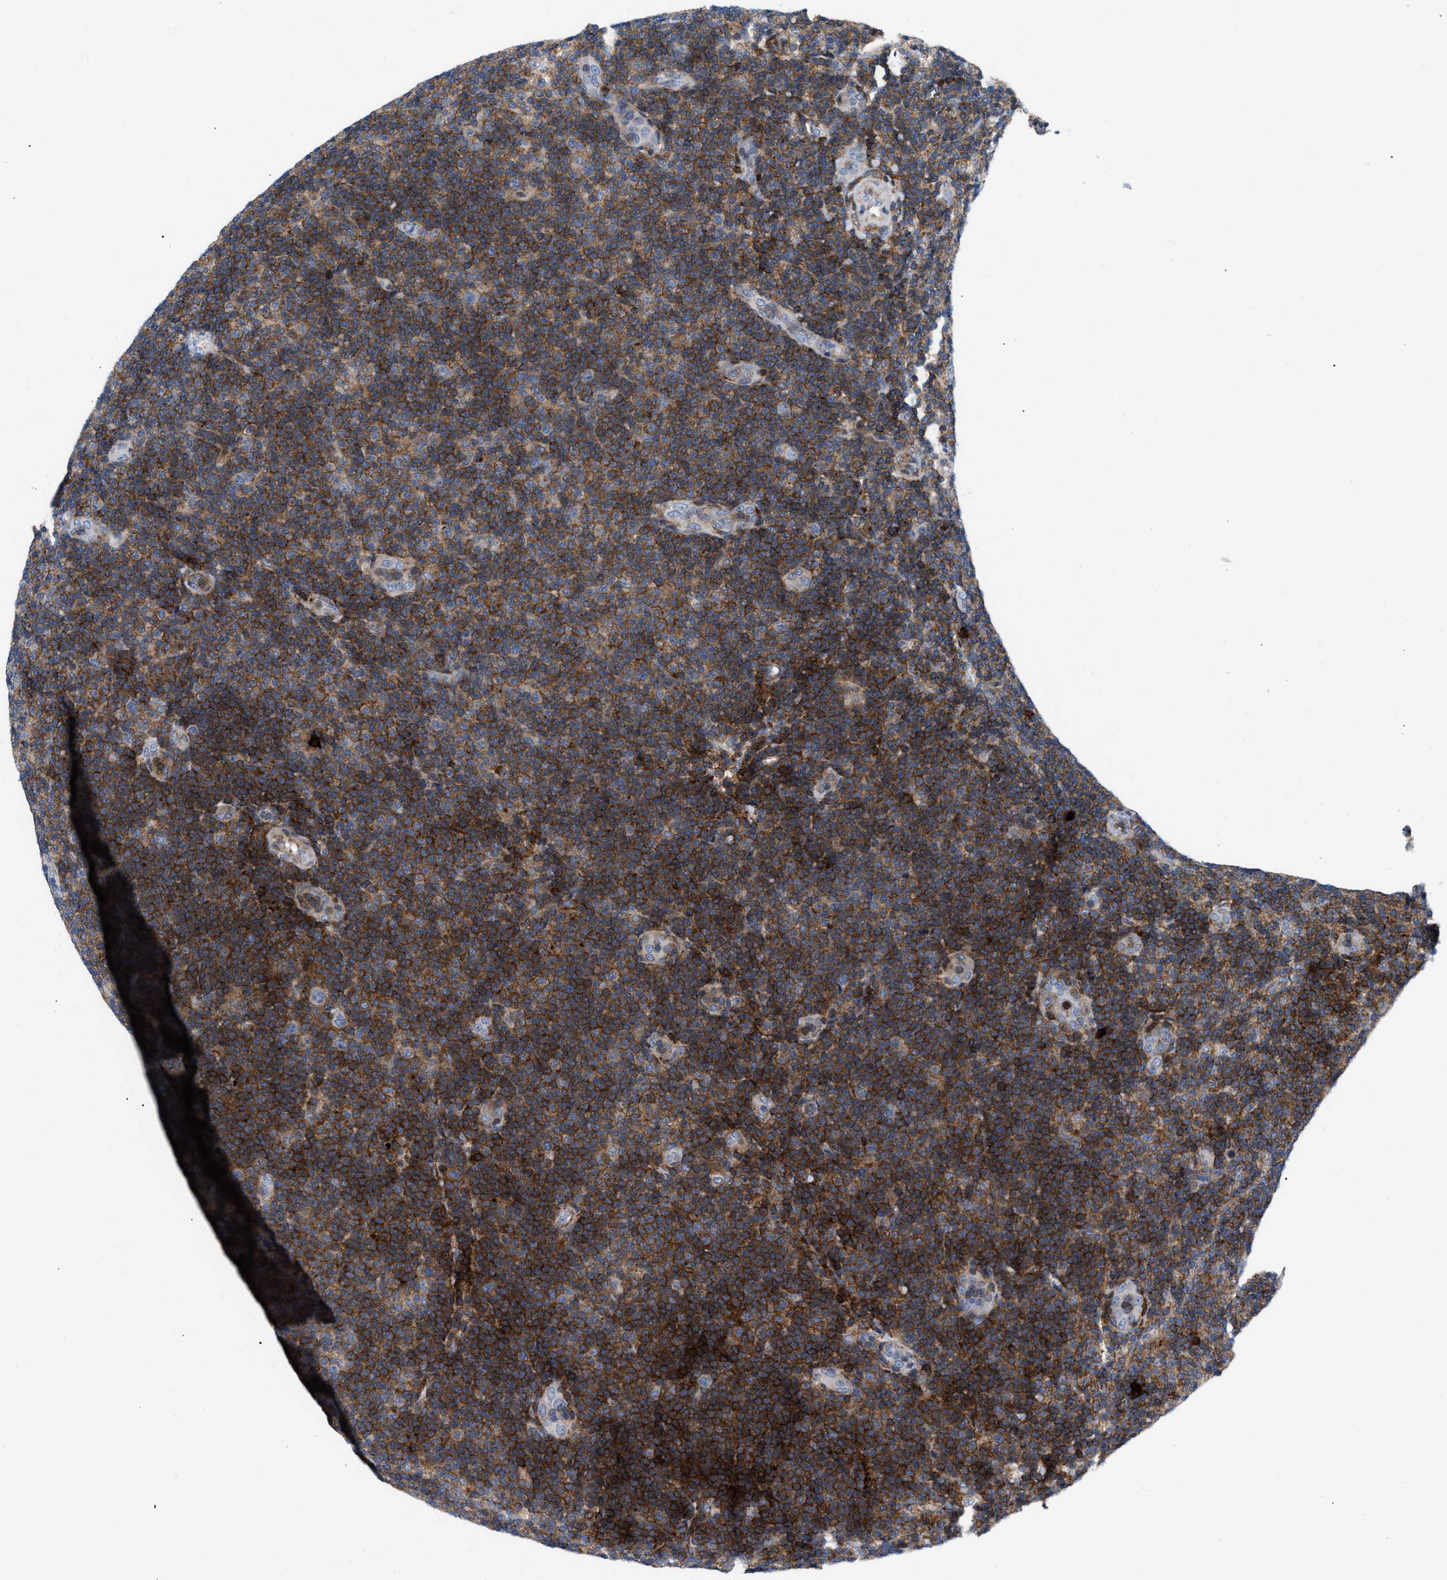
{"staining": {"intensity": "strong", "quantity": ">75%", "location": "cytoplasmic/membranous"}, "tissue": "lymphoma", "cell_type": "Tumor cells", "image_type": "cancer", "snomed": [{"axis": "morphology", "description": "Malignant lymphoma, non-Hodgkin's type, Low grade"}, {"axis": "topography", "description": "Lymph node"}], "caption": "IHC photomicrograph of neoplastic tissue: human lymphoma stained using IHC exhibits high levels of strong protein expression localized specifically in the cytoplasmic/membranous of tumor cells, appearing as a cytoplasmic/membranous brown color.", "gene": "ATP9A", "patient": {"sex": "male", "age": 83}}